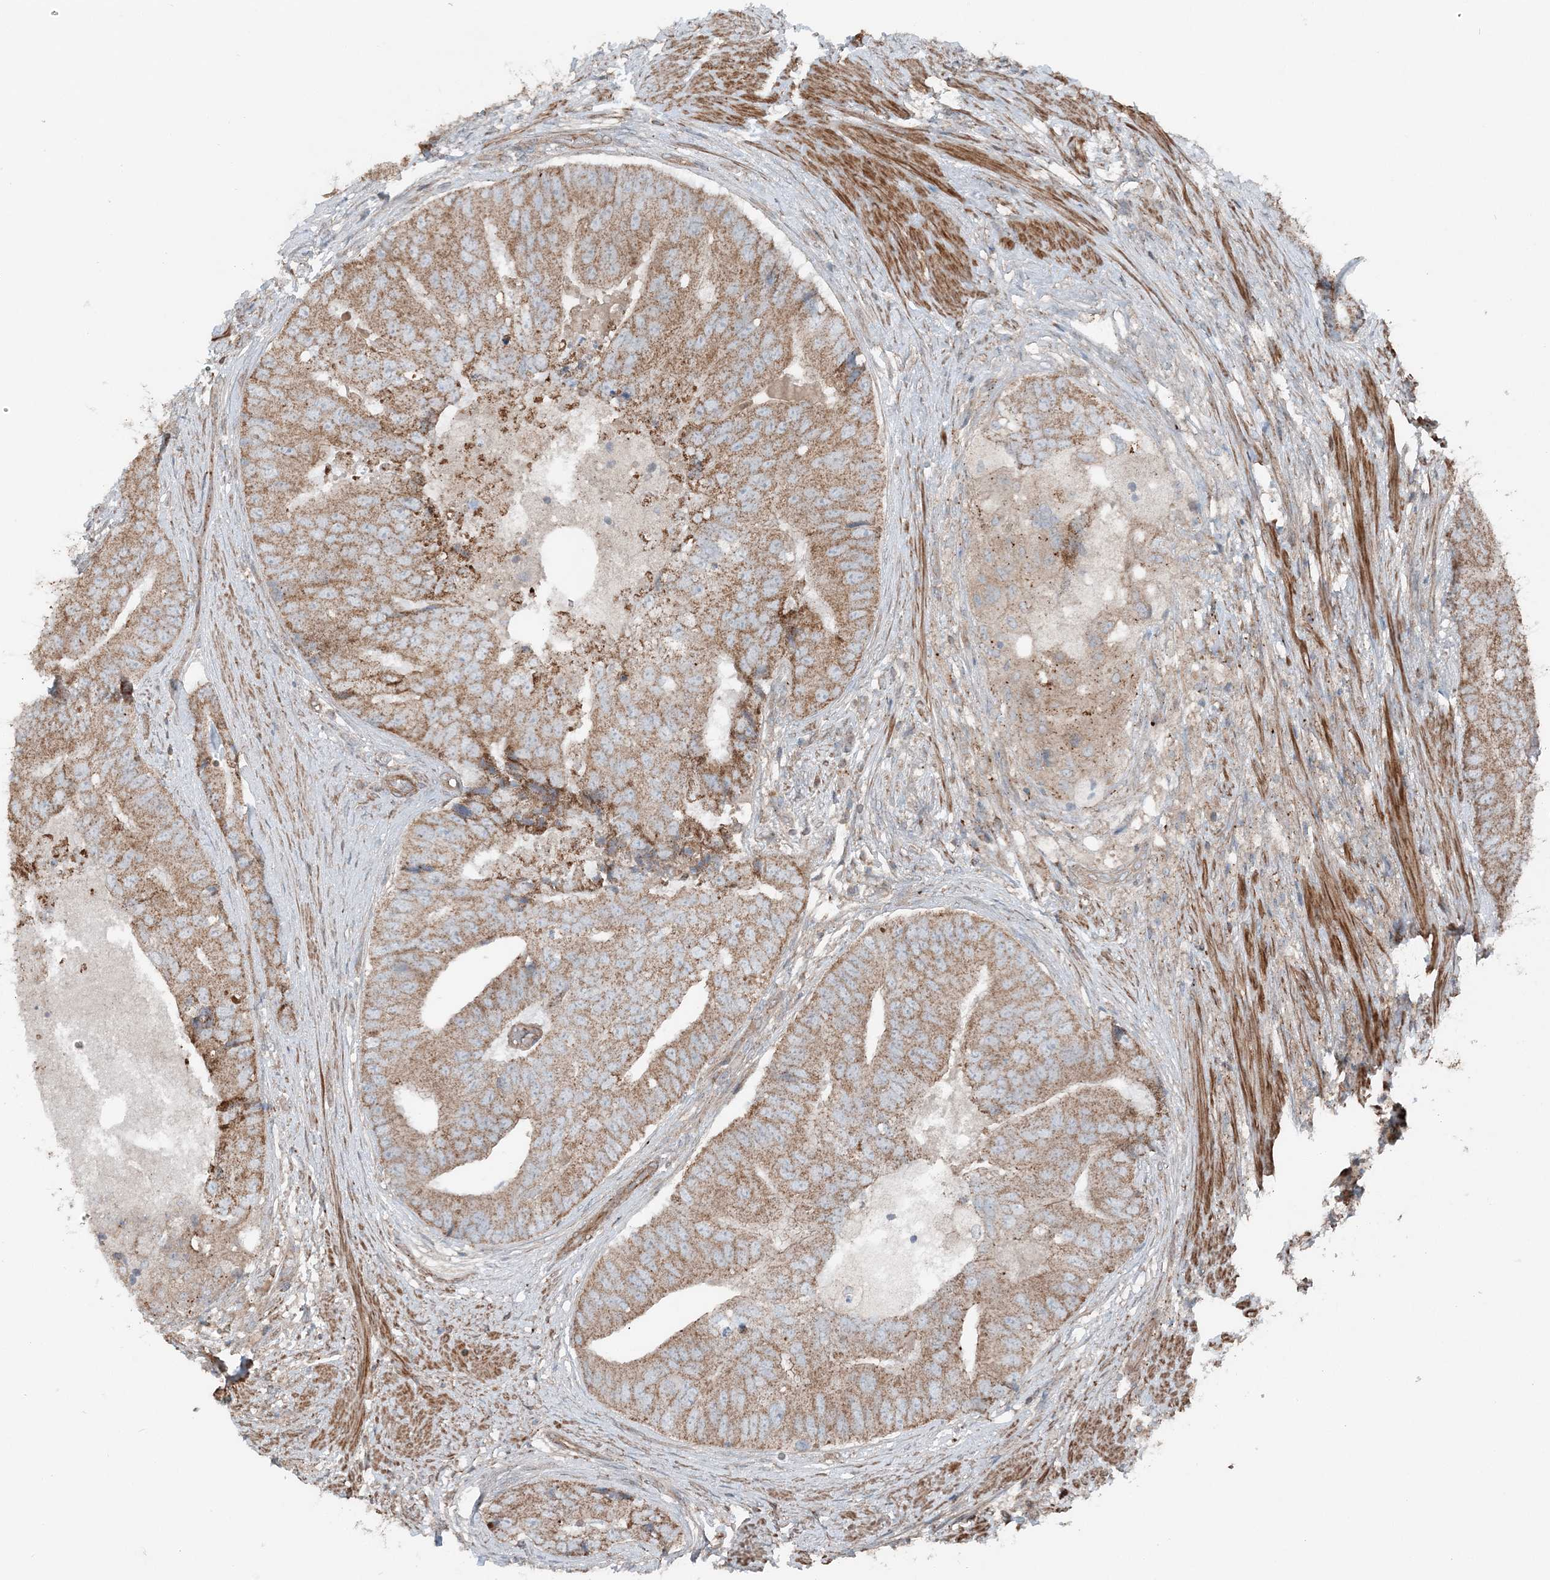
{"staining": {"intensity": "moderate", "quantity": ">75%", "location": "cytoplasmic/membranous"}, "tissue": "prostate cancer", "cell_type": "Tumor cells", "image_type": "cancer", "snomed": [{"axis": "morphology", "description": "Adenocarcinoma, High grade"}, {"axis": "topography", "description": "Prostate"}], "caption": "Moderate cytoplasmic/membranous positivity is appreciated in about >75% of tumor cells in prostate high-grade adenocarcinoma.", "gene": "KY", "patient": {"sex": "male", "age": 70}}